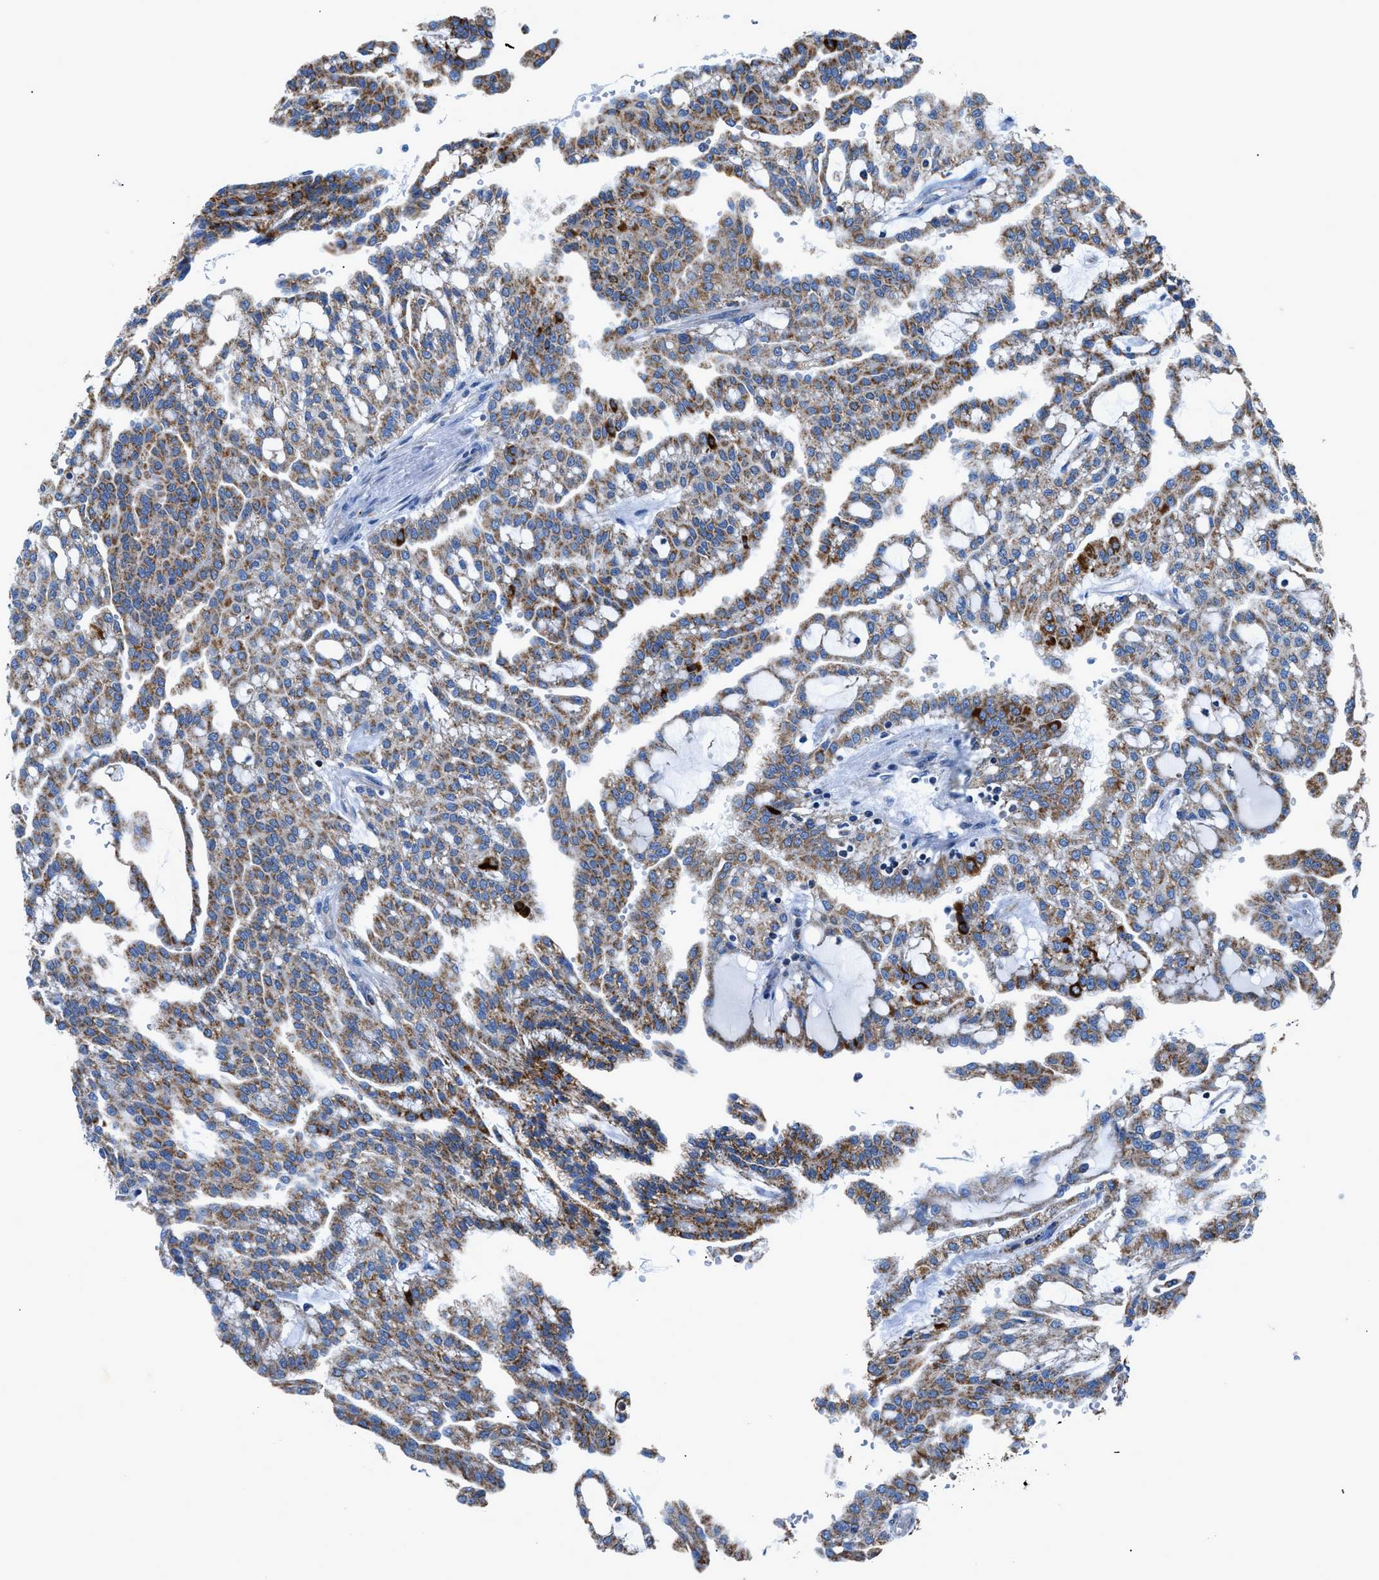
{"staining": {"intensity": "moderate", "quantity": ">75%", "location": "cytoplasmic/membranous"}, "tissue": "renal cancer", "cell_type": "Tumor cells", "image_type": "cancer", "snomed": [{"axis": "morphology", "description": "Adenocarcinoma, NOS"}, {"axis": "topography", "description": "Kidney"}], "caption": "Renal cancer tissue demonstrates moderate cytoplasmic/membranous staining in approximately >75% of tumor cells Using DAB (brown) and hematoxylin (blue) stains, captured at high magnification using brightfield microscopy.", "gene": "ZDHHC3", "patient": {"sex": "male", "age": 63}}